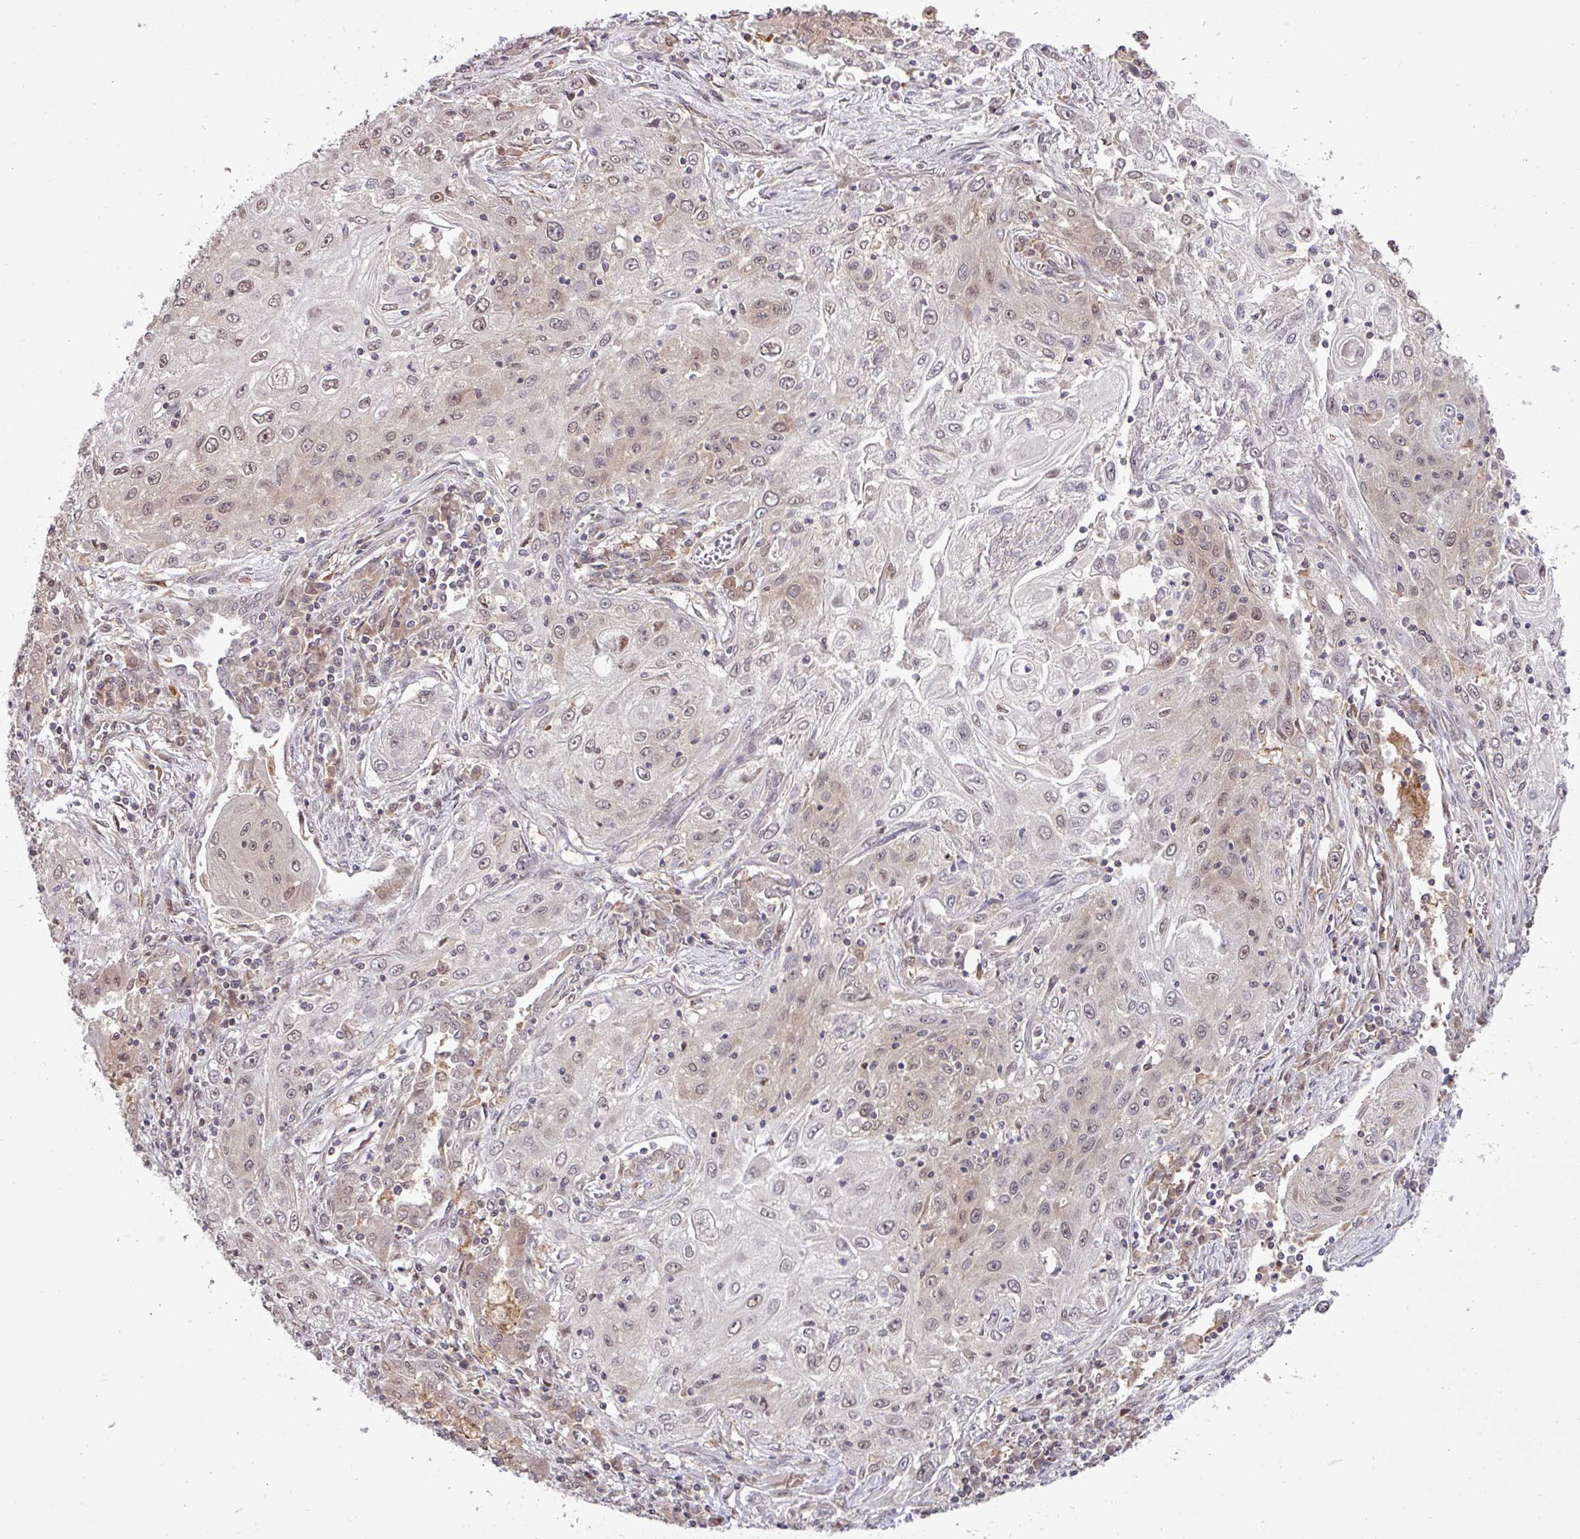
{"staining": {"intensity": "weak", "quantity": "25%-75%", "location": "cytoplasmic/membranous,nuclear"}, "tissue": "lung cancer", "cell_type": "Tumor cells", "image_type": "cancer", "snomed": [{"axis": "morphology", "description": "Squamous cell carcinoma, NOS"}, {"axis": "topography", "description": "Lung"}], "caption": "Immunohistochemical staining of human lung cancer (squamous cell carcinoma) displays low levels of weak cytoplasmic/membranous and nuclear protein expression in about 25%-75% of tumor cells.", "gene": "RIPPLY1", "patient": {"sex": "female", "age": 69}}